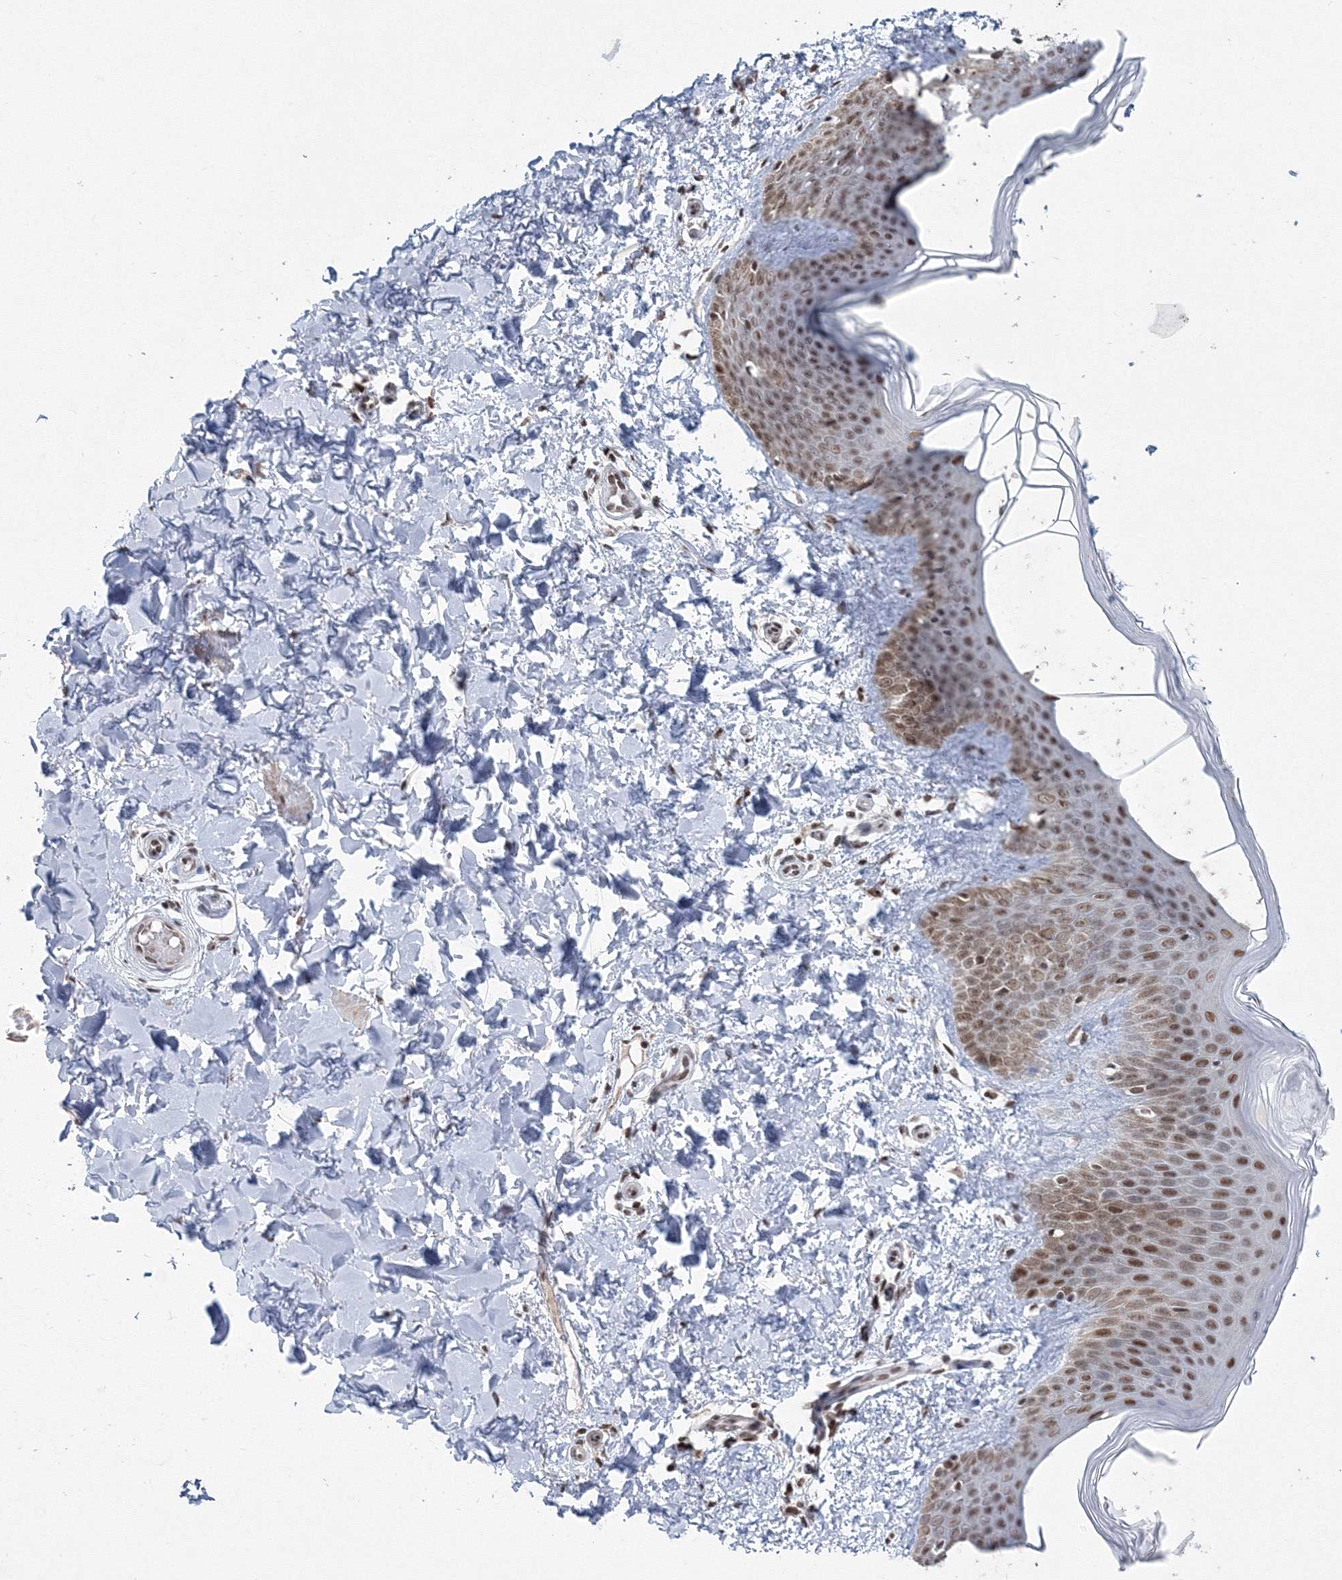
{"staining": {"intensity": "strong", "quantity": ">75%", "location": "nuclear"}, "tissue": "skin", "cell_type": "Fibroblasts", "image_type": "normal", "snomed": [{"axis": "morphology", "description": "Normal tissue, NOS"}, {"axis": "topography", "description": "Skin"}], "caption": "Immunohistochemical staining of unremarkable skin demonstrates >75% levels of strong nuclear protein staining in approximately >75% of fibroblasts.", "gene": "C3orf33", "patient": {"sex": "male", "age": 36}}